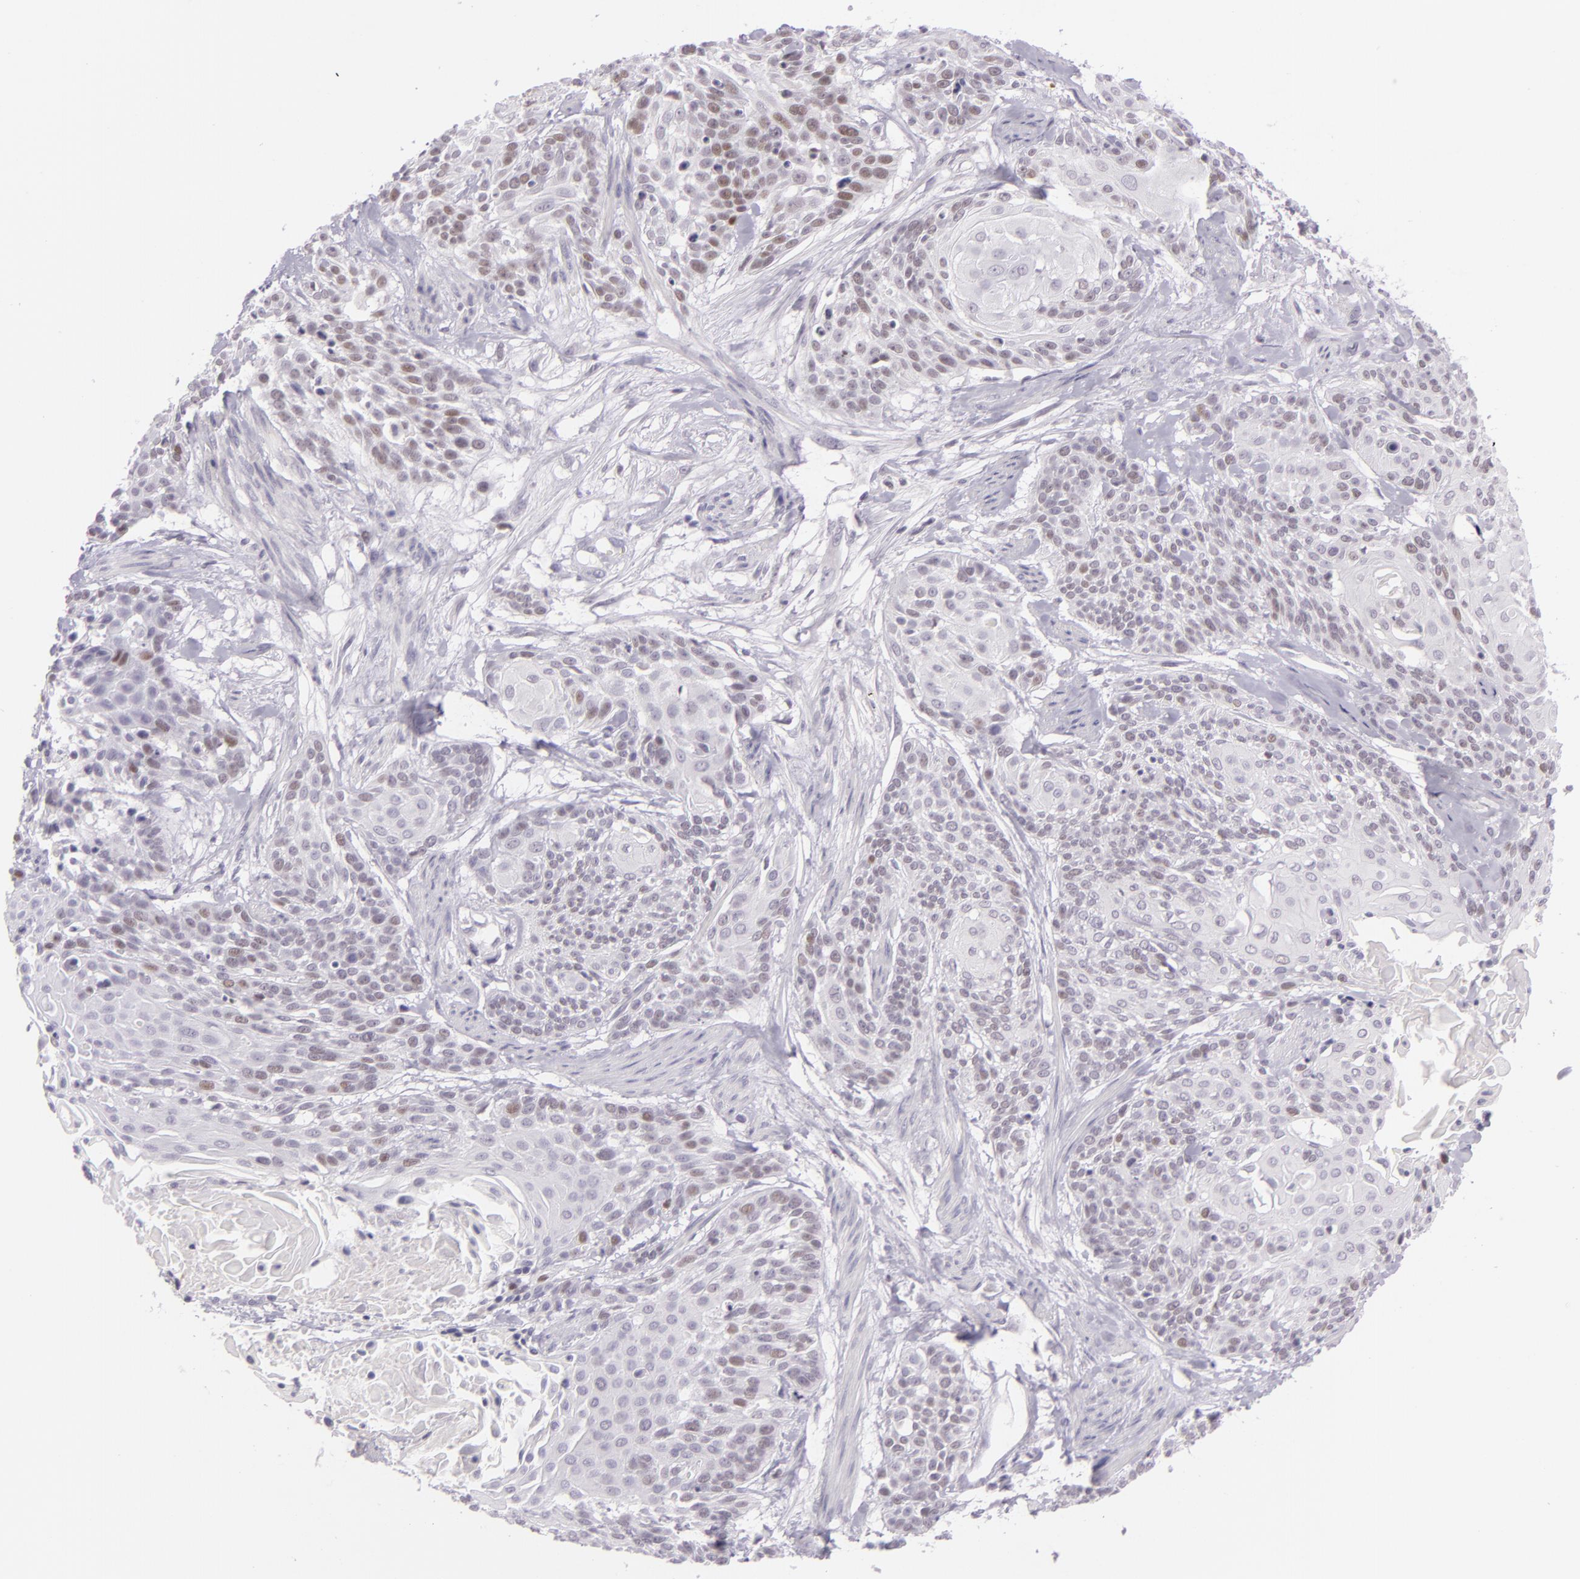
{"staining": {"intensity": "weak", "quantity": "25%-75%", "location": "nuclear"}, "tissue": "cervical cancer", "cell_type": "Tumor cells", "image_type": "cancer", "snomed": [{"axis": "morphology", "description": "Squamous cell carcinoma, NOS"}, {"axis": "topography", "description": "Cervix"}], "caption": "Immunohistochemistry (DAB (3,3'-diaminobenzidine)) staining of human cervical squamous cell carcinoma displays weak nuclear protein expression in about 25%-75% of tumor cells. The staining was performed using DAB, with brown indicating positive protein expression. Nuclei are stained blue with hematoxylin.", "gene": "CHEK2", "patient": {"sex": "female", "age": 57}}